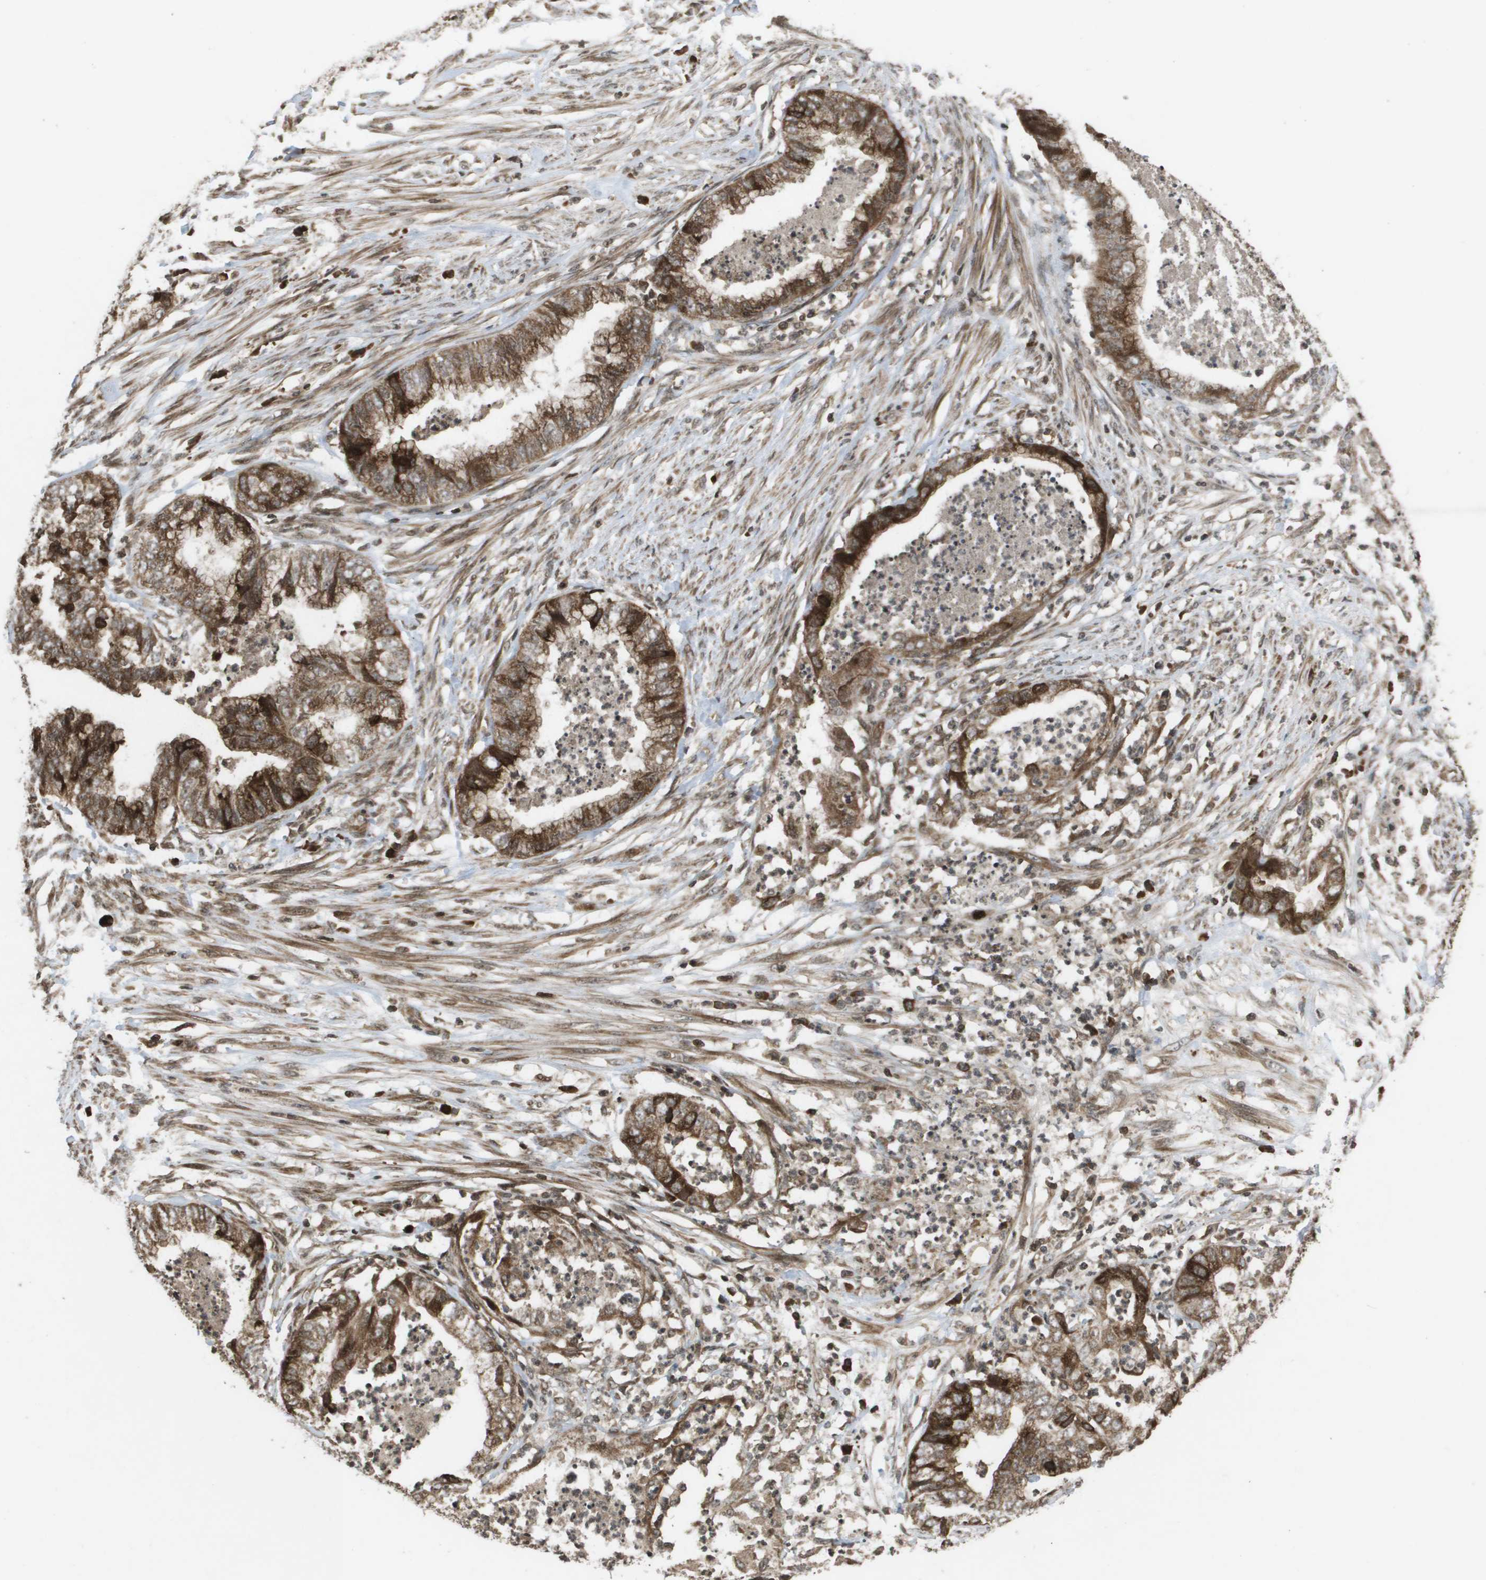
{"staining": {"intensity": "strong", "quantity": ">75%", "location": "cytoplasmic/membranous"}, "tissue": "endometrial cancer", "cell_type": "Tumor cells", "image_type": "cancer", "snomed": [{"axis": "morphology", "description": "Necrosis, NOS"}, {"axis": "morphology", "description": "Adenocarcinoma, NOS"}, {"axis": "topography", "description": "Endometrium"}], "caption": "Strong cytoplasmic/membranous staining for a protein is present in approximately >75% of tumor cells of endometrial cancer using immunohistochemistry (IHC).", "gene": "KIF11", "patient": {"sex": "female", "age": 79}}